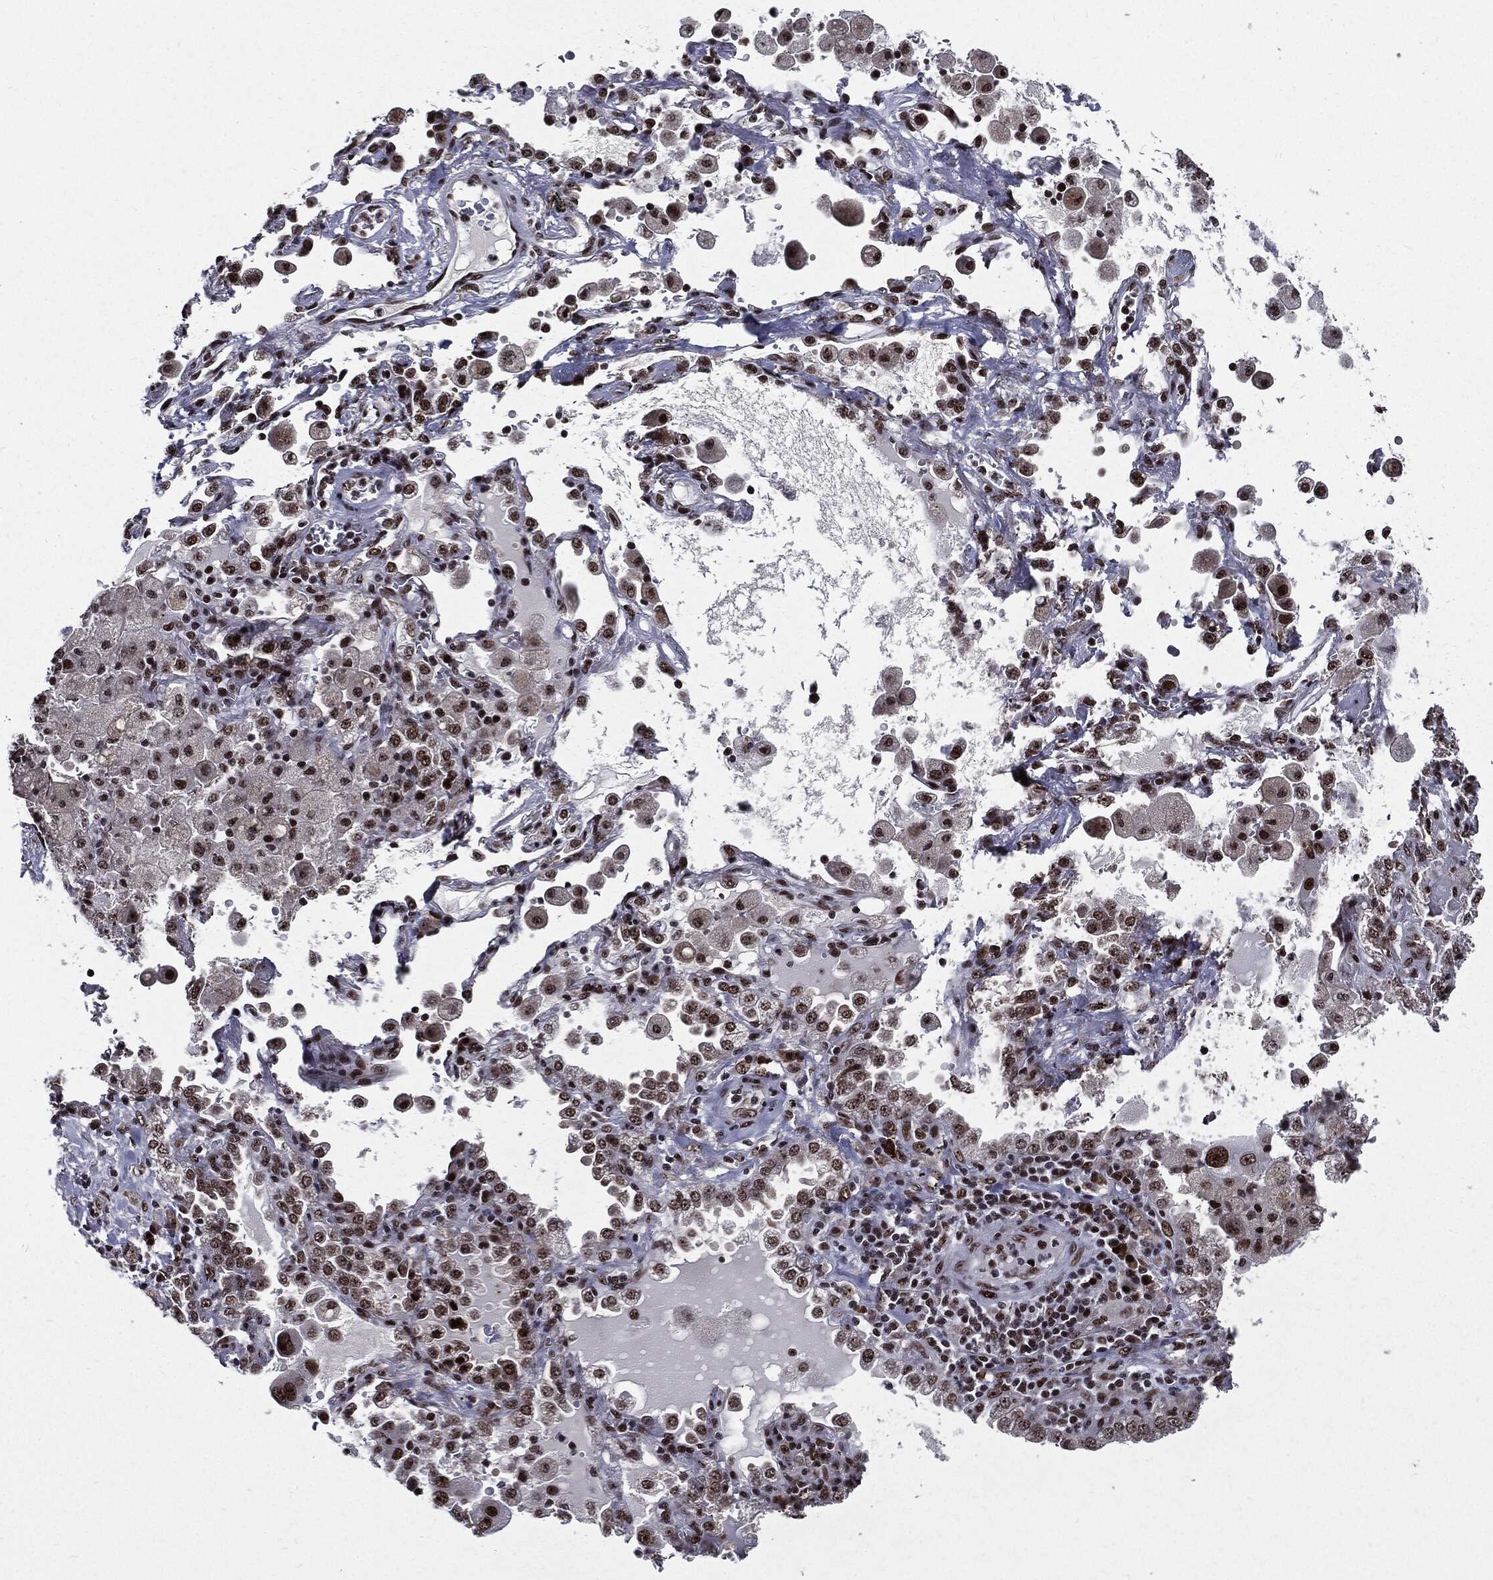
{"staining": {"intensity": "moderate", "quantity": ">75%", "location": "nuclear"}, "tissue": "lung cancer", "cell_type": "Tumor cells", "image_type": "cancer", "snomed": [{"axis": "morphology", "description": "Adenocarcinoma, NOS"}, {"axis": "topography", "description": "Lung"}], "caption": "IHC photomicrograph of neoplastic tissue: lung cancer (adenocarcinoma) stained using immunohistochemistry (IHC) displays medium levels of moderate protein expression localized specifically in the nuclear of tumor cells, appearing as a nuclear brown color.", "gene": "ZFP91", "patient": {"sex": "female", "age": 61}}